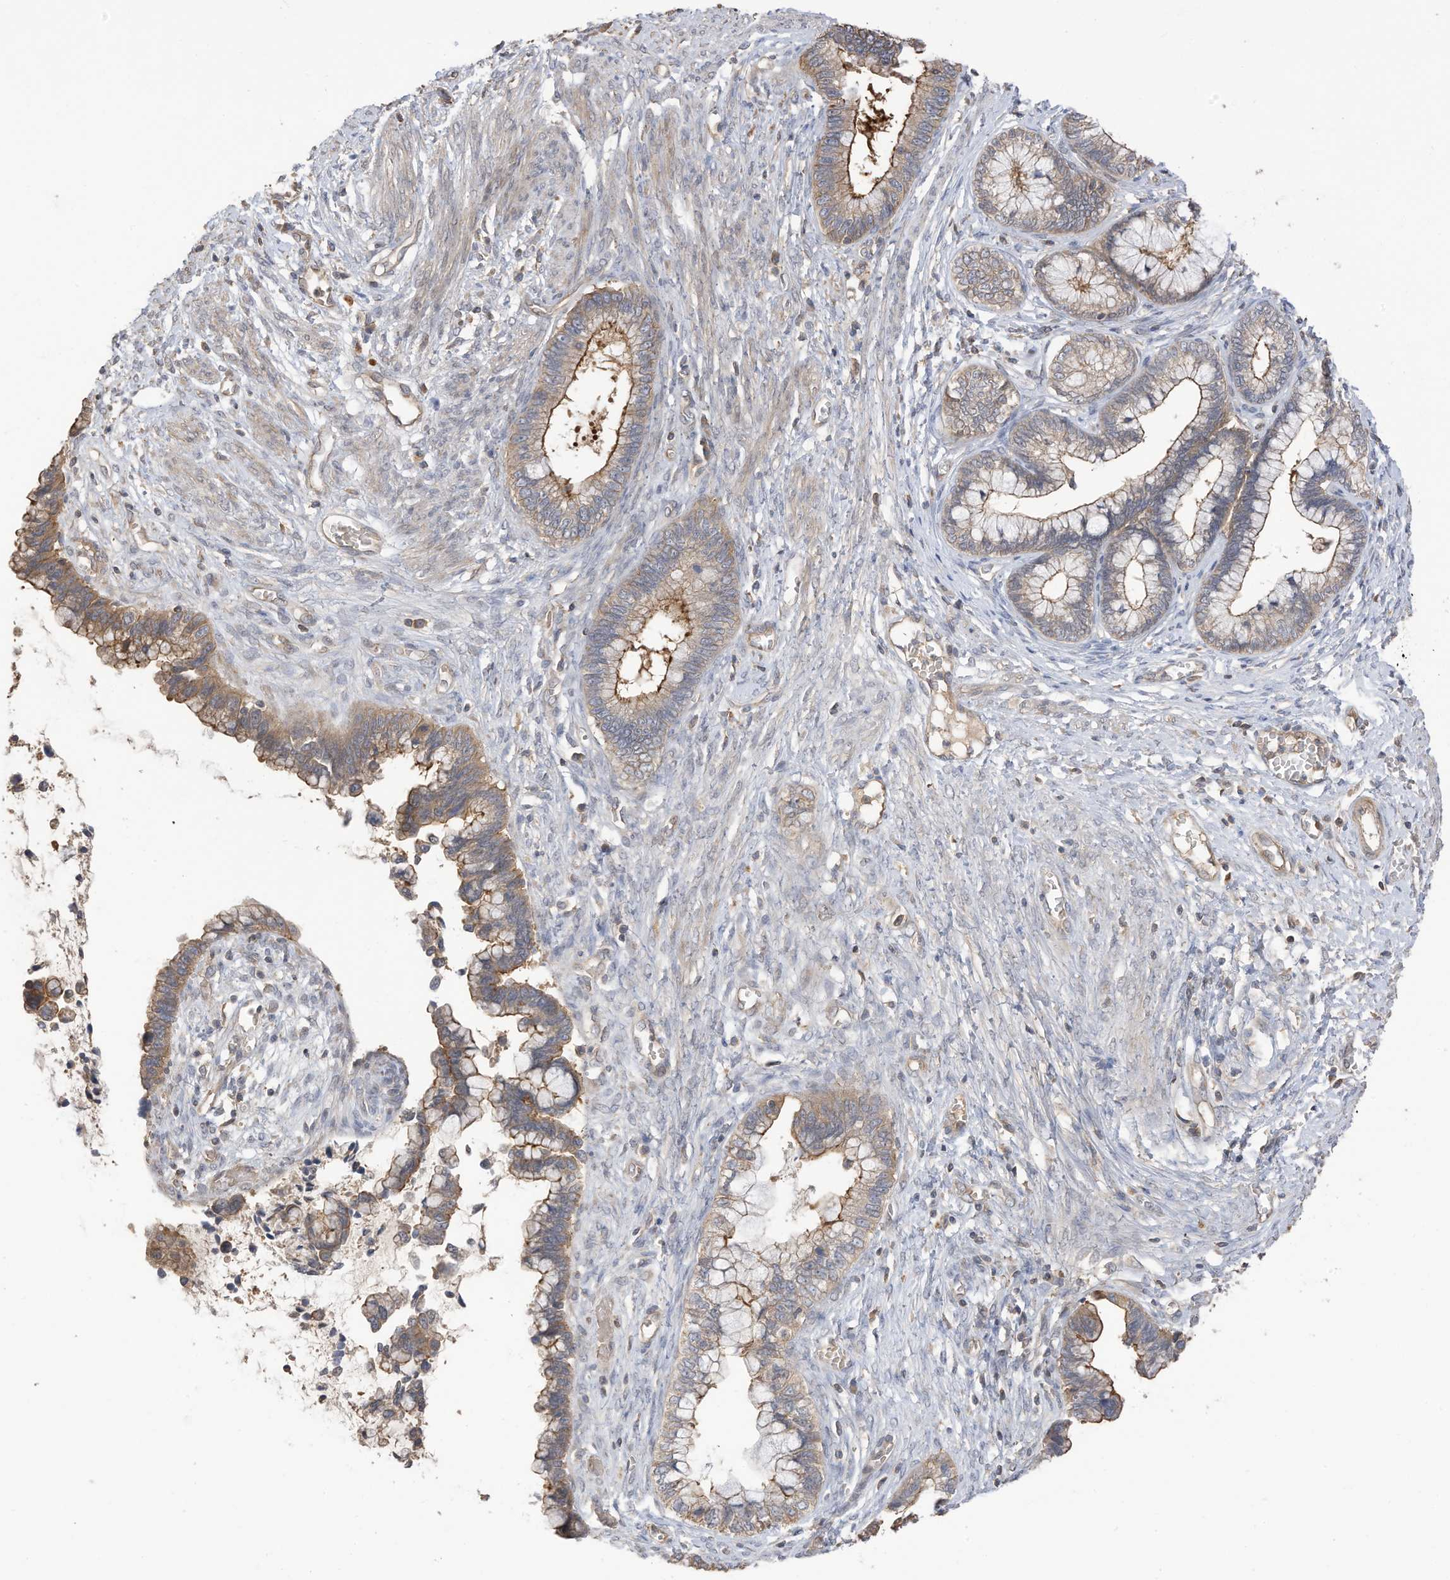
{"staining": {"intensity": "moderate", "quantity": "25%-75%", "location": "cytoplasmic/membranous"}, "tissue": "cervical cancer", "cell_type": "Tumor cells", "image_type": "cancer", "snomed": [{"axis": "morphology", "description": "Adenocarcinoma, NOS"}, {"axis": "topography", "description": "Cervix"}], "caption": "Immunohistochemistry (IHC) staining of cervical cancer (adenocarcinoma), which exhibits medium levels of moderate cytoplasmic/membranous positivity in approximately 25%-75% of tumor cells indicating moderate cytoplasmic/membranous protein expression. The staining was performed using DAB (3,3'-diaminobenzidine) (brown) for protein detection and nuclei were counterstained in hematoxylin (blue).", "gene": "REC8", "patient": {"sex": "female", "age": 44}}